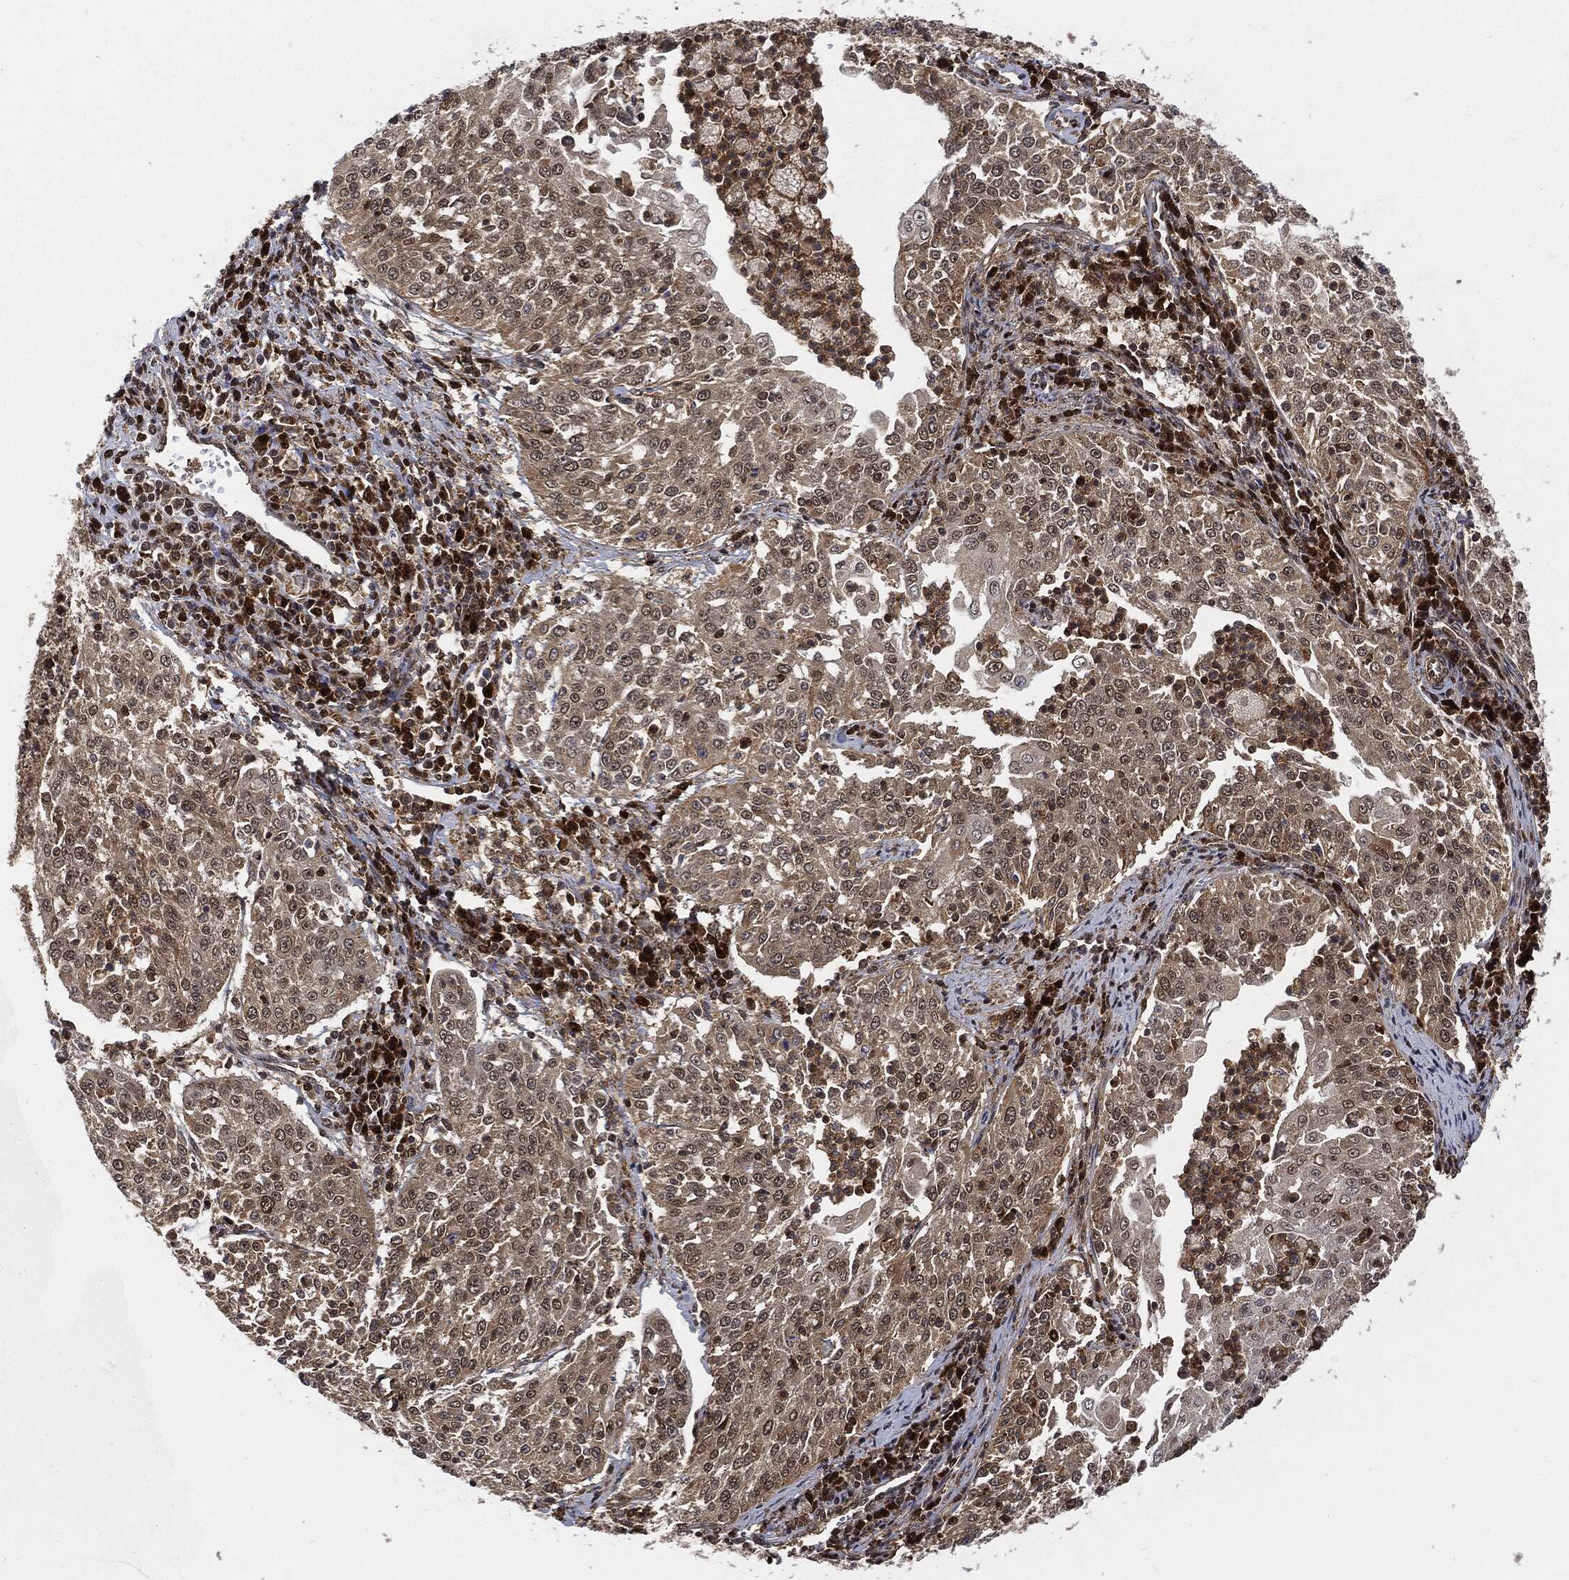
{"staining": {"intensity": "negative", "quantity": "none", "location": "none"}, "tissue": "cervical cancer", "cell_type": "Tumor cells", "image_type": "cancer", "snomed": [{"axis": "morphology", "description": "Squamous cell carcinoma, NOS"}, {"axis": "topography", "description": "Cervix"}], "caption": "The image exhibits no significant staining in tumor cells of cervical cancer.", "gene": "CUTA", "patient": {"sex": "female", "age": 41}}